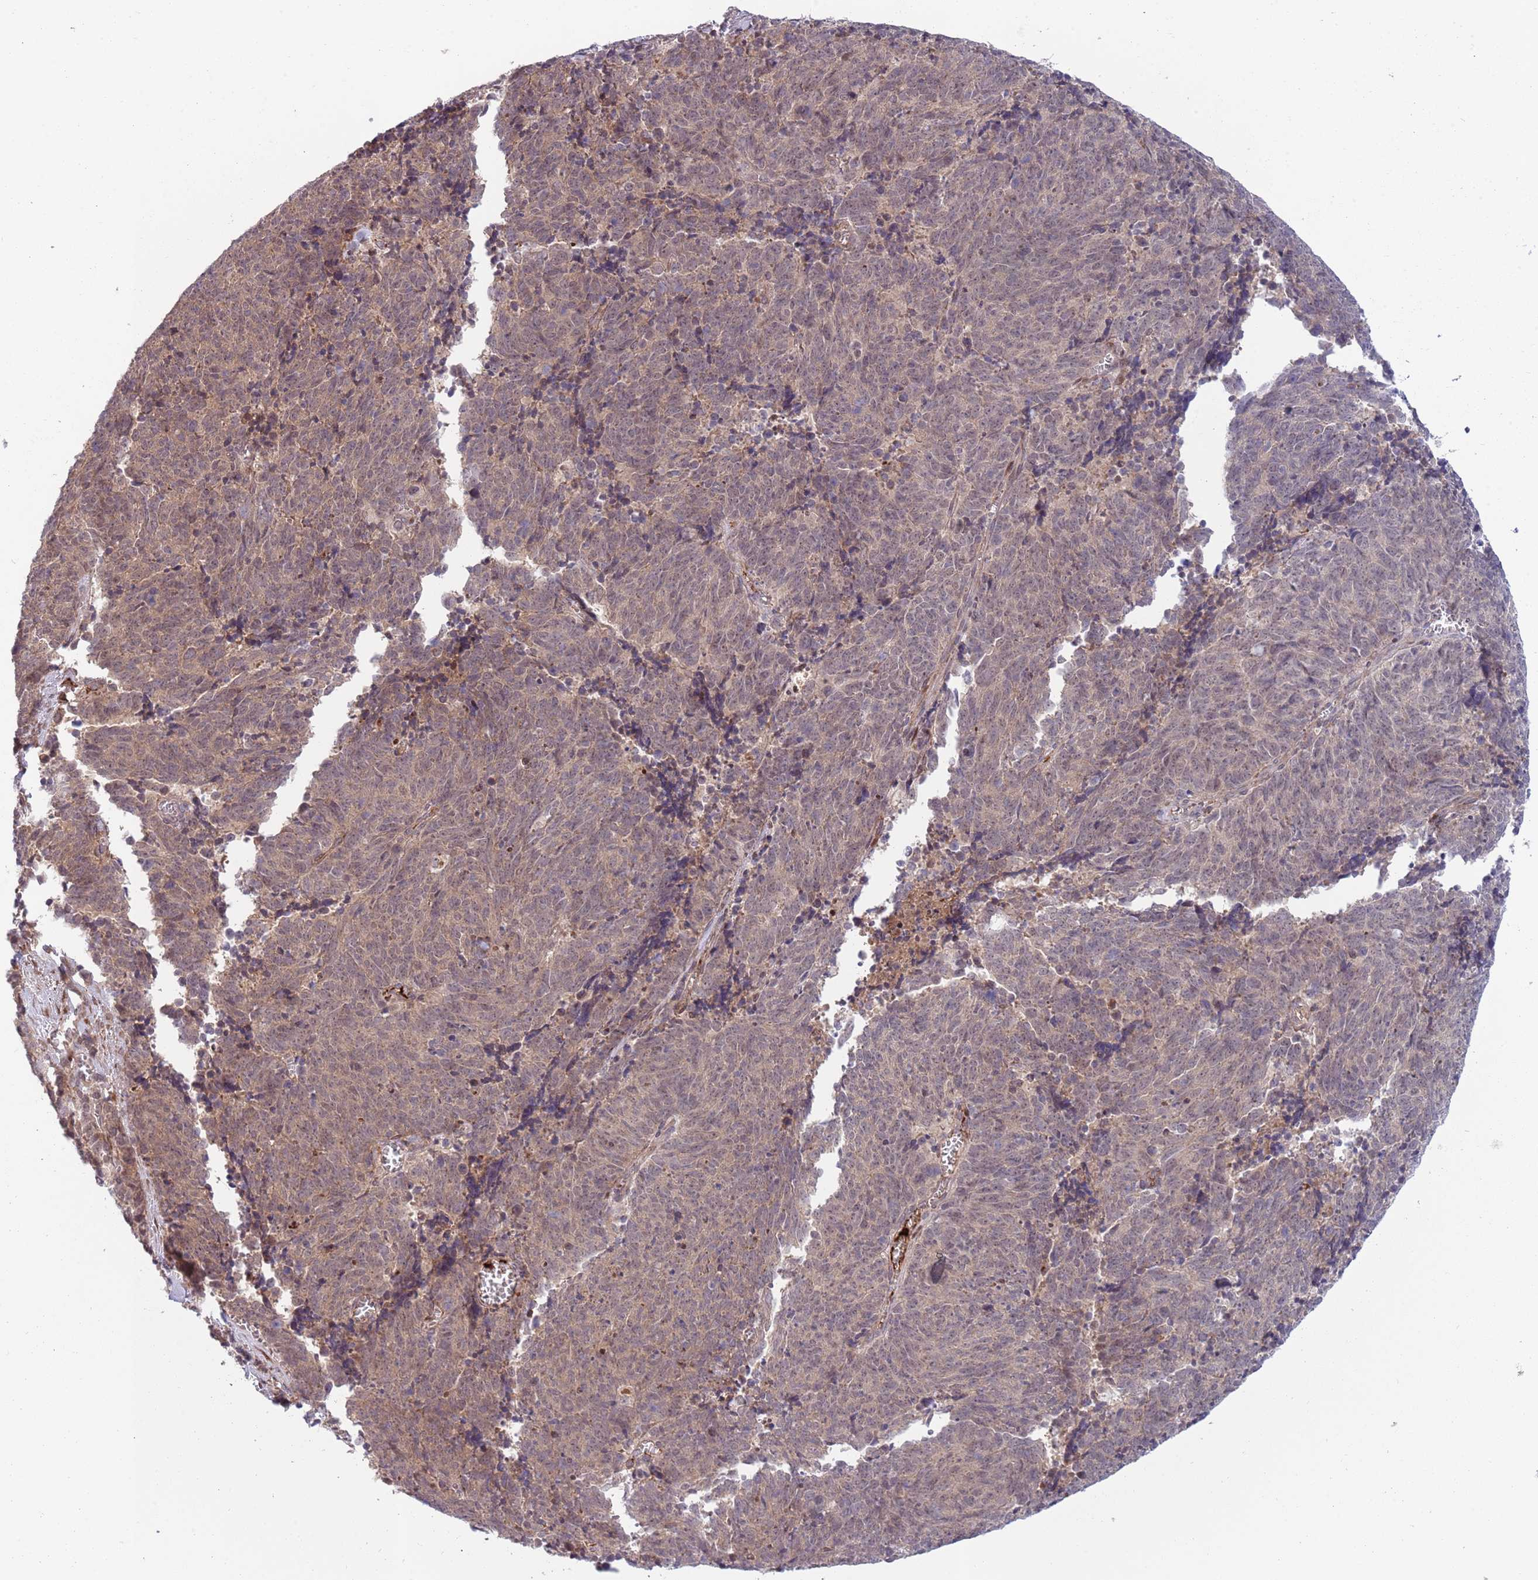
{"staining": {"intensity": "weak", "quantity": "25%-75%", "location": "cytoplasmic/membranous"}, "tissue": "cervical cancer", "cell_type": "Tumor cells", "image_type": "cancer", "snomed": [{"axis": "morphology", "description": "Squamous cell carcinoma, NOS"}, {"axis": "topography", "description": "Cervix"}], "caption": "A photomicrograph of human cervical cancer stained for a protein displays weak cytoplasmic/membranous brown staining in tumor cells.", "gene": "NT5DC4", "patient": {"sex": "female", "age": 29}}